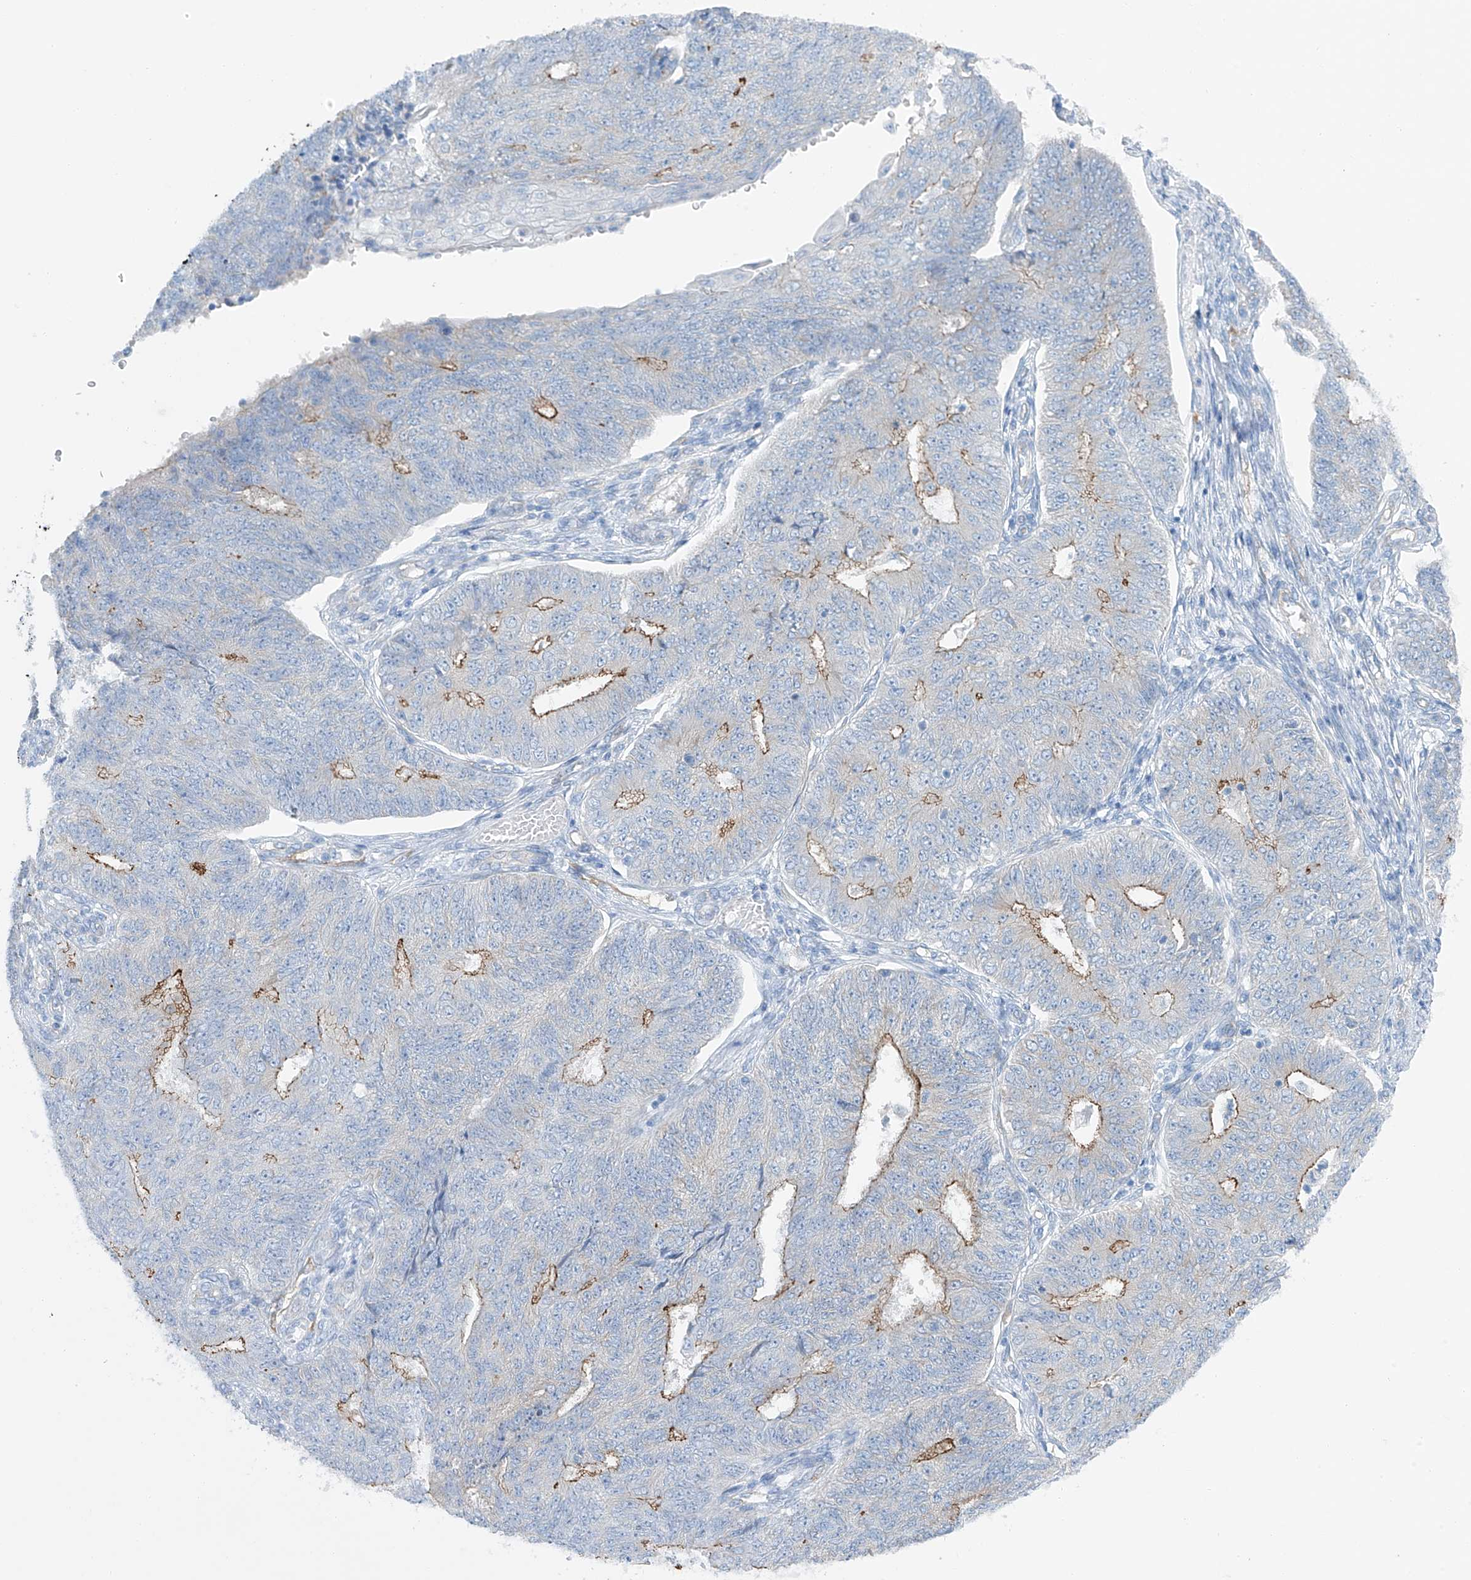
{"staining": {"intensity": "moderate", "quantity": "<25%", "location": "cytoplasmic/membranous"}, "tissue": "endometrial cancer", "cell_type": "Tumor cells", "image_type": "cancer", "snomed": [{"axis": "morphology", "description": "Adenocarcinoma, NOS"}, {"axis": "topography", "description": "Endometrium"}], "caption": "Human adenocarcinoma (endometrial) stained with a protein marker shows moderate staining in tumor cells.", "gene": "MAGI1", "patient": {"sex": "female", "age": 32}}